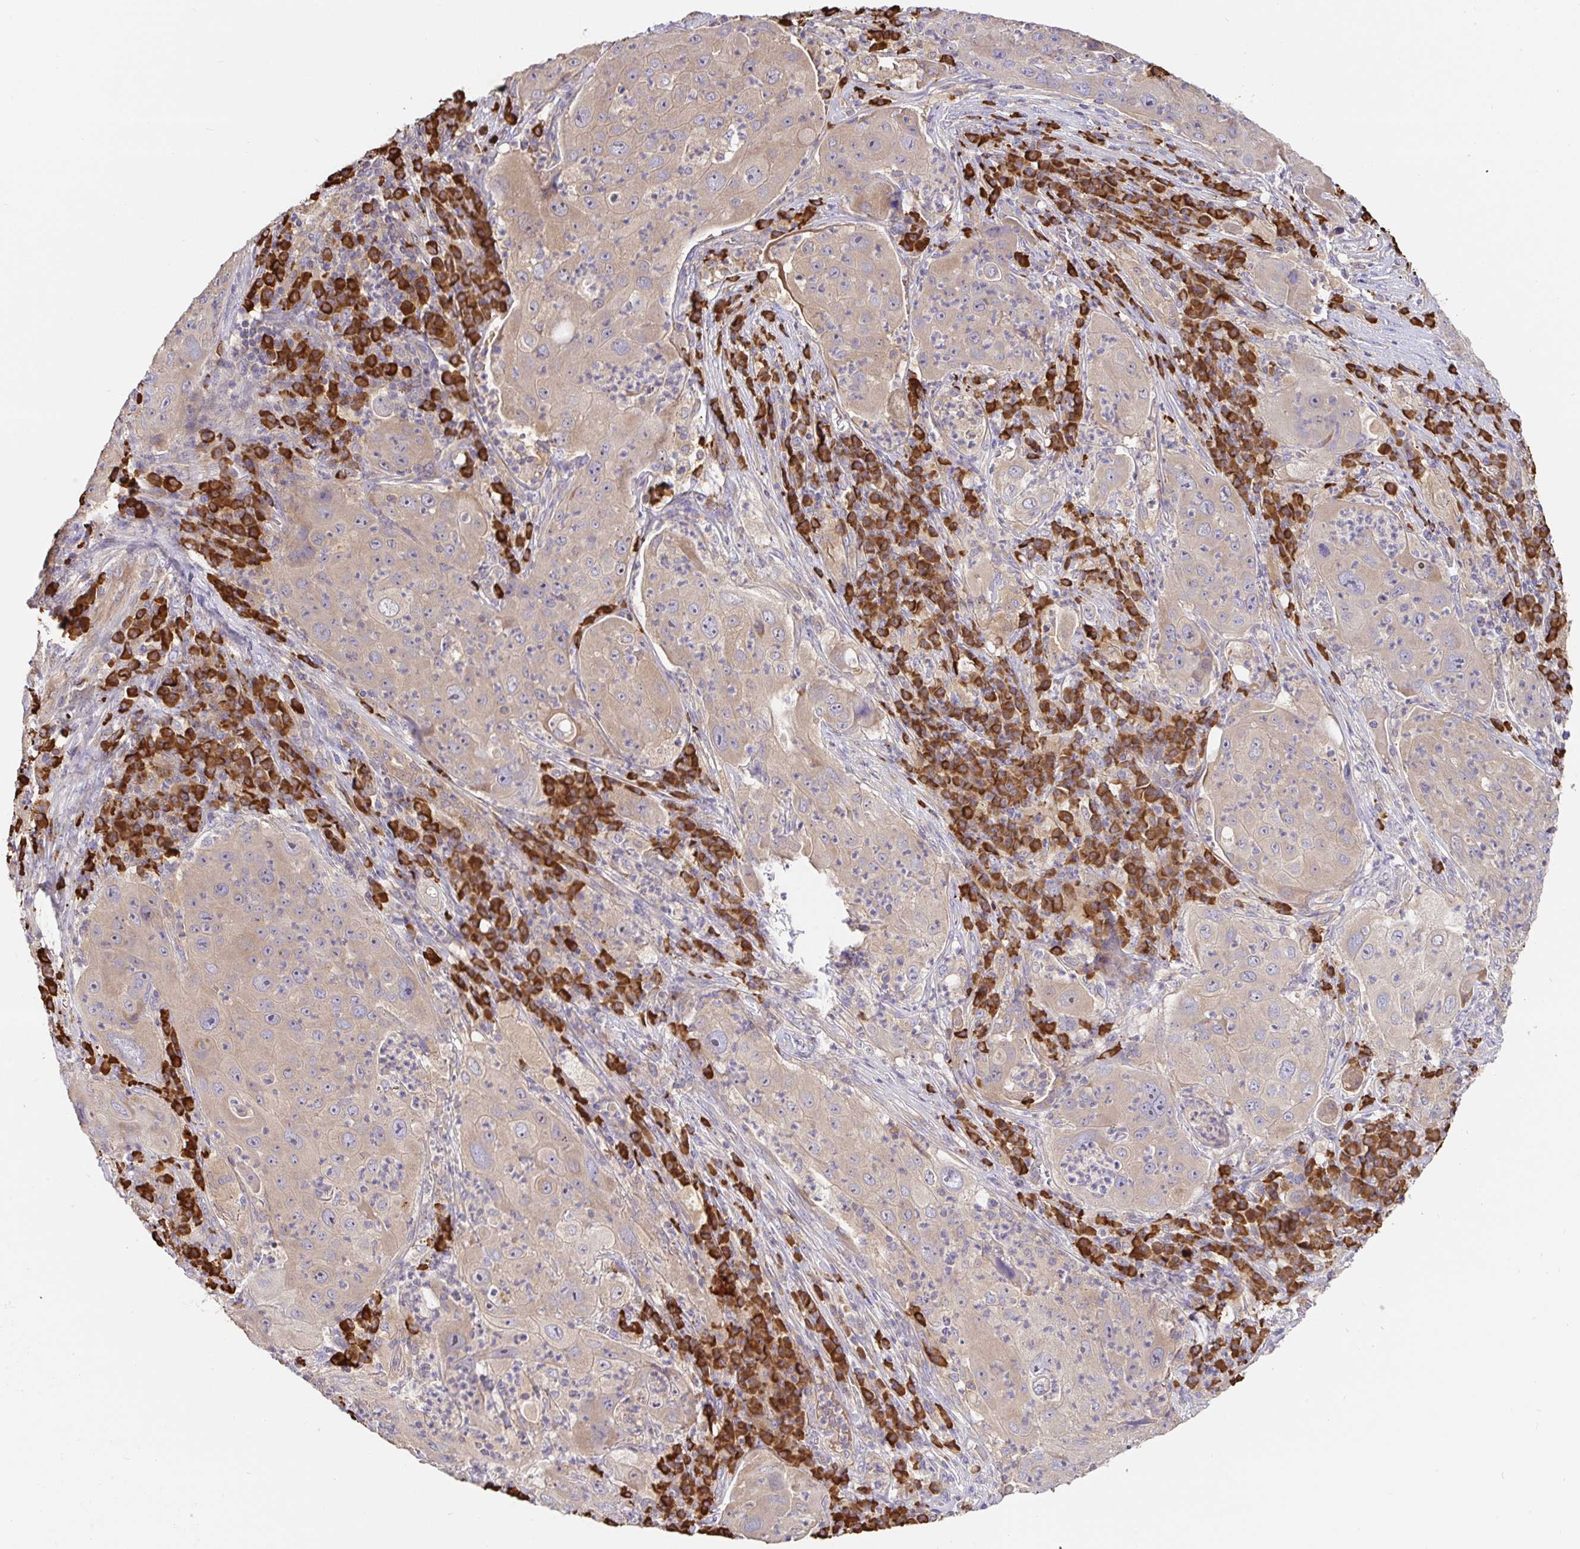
{"staining": {"intensity": "weak", "quantity": "<25%", "location": "cytoplasmic/membranous"}, "tissue": "lung cancer", "cell_type": "Tumor cells", "image_type": "cancer", "snomed": [{"axis": "morphology", "description": "Squamous cell carcinoma, NOS"}, {"axis": "topography", "description": "Lung"}], "caption": "Immunohistochemical staining of human lung cancer displays no significant expression in tumor cells.", "gene": "HAGH", "patient": {"sex": "female", "age": 59}}